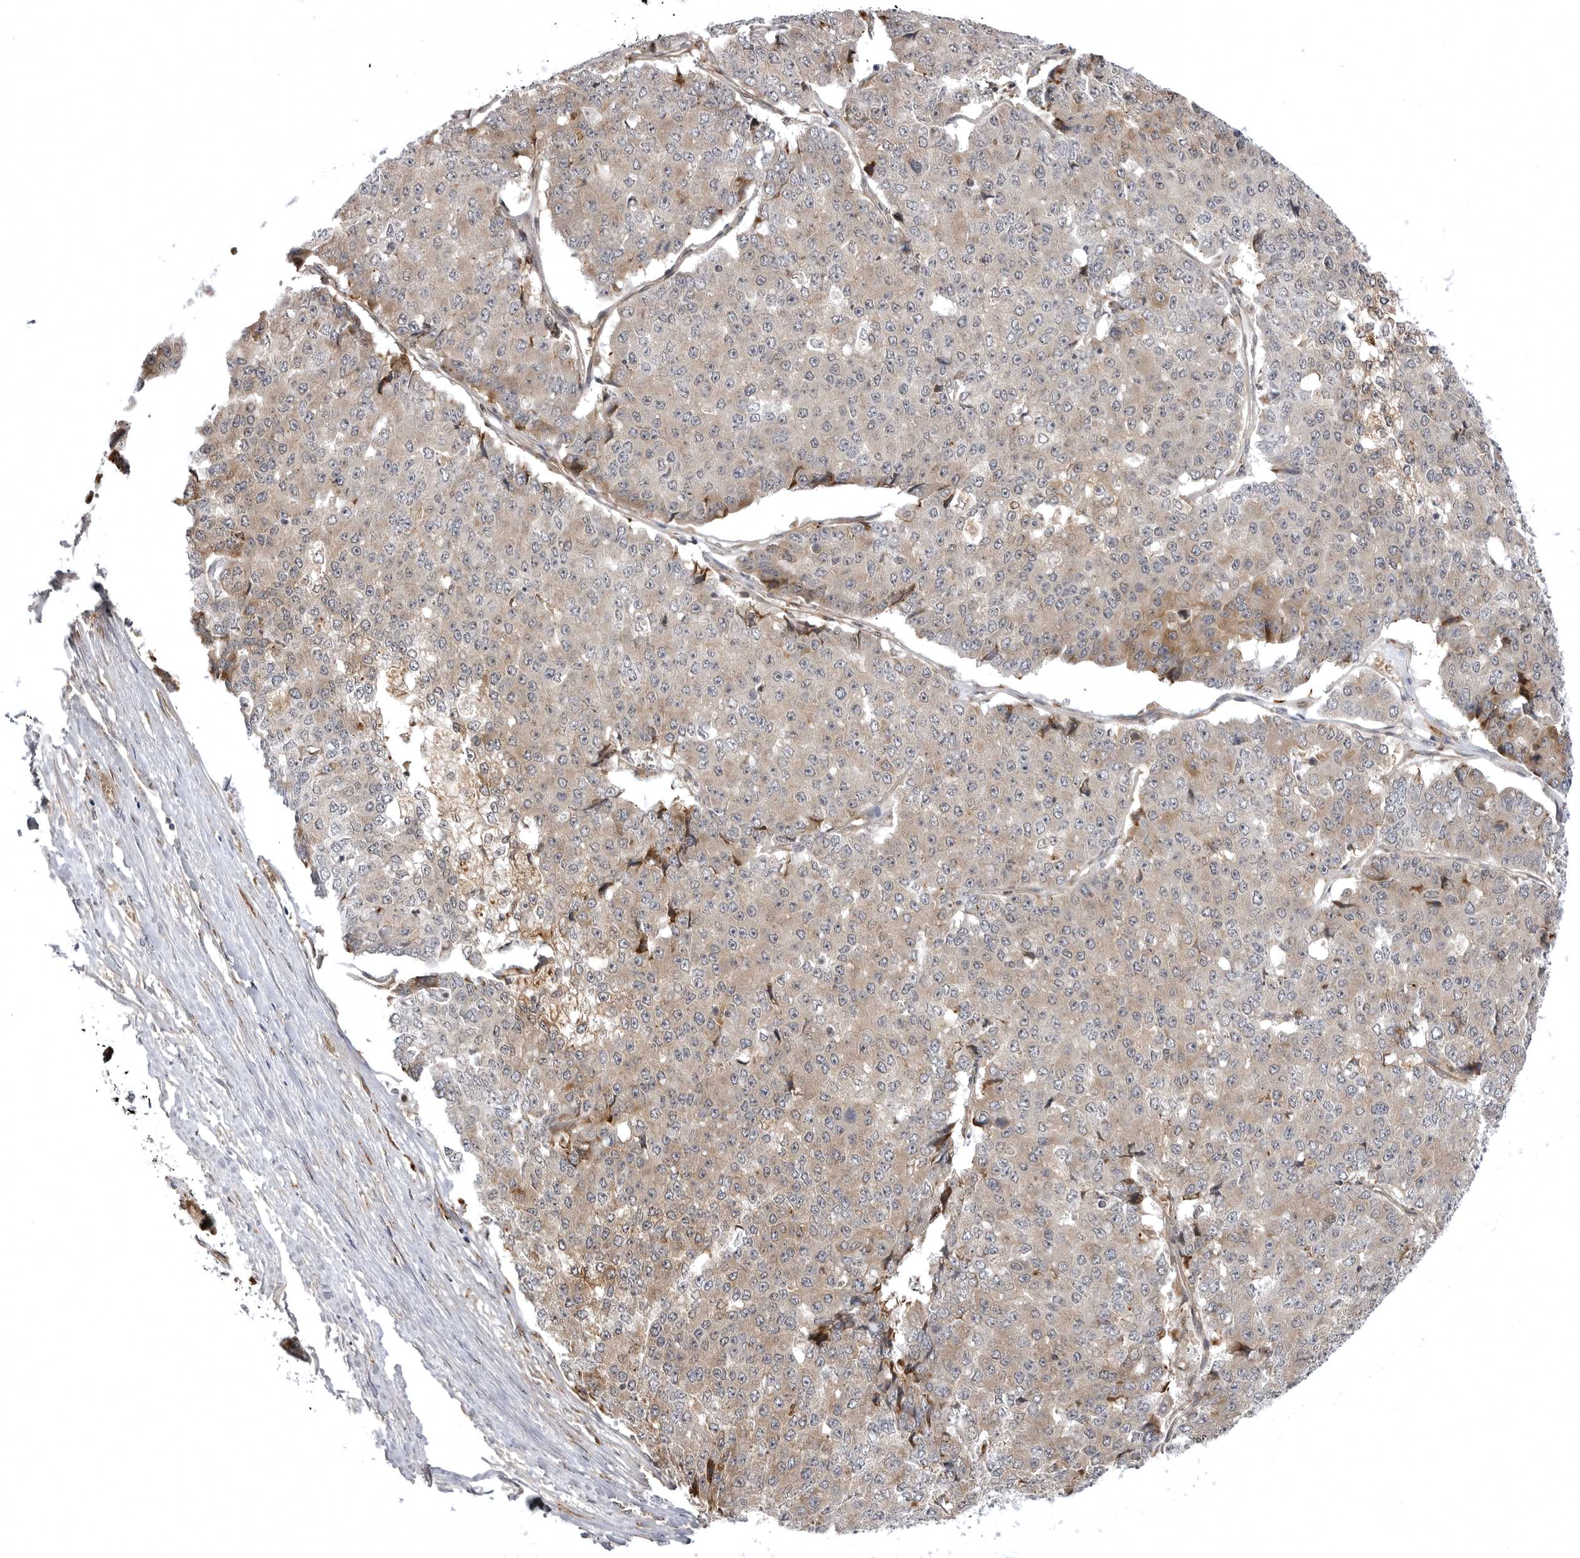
{"staining": {"intensity": "moderate", "quantity": "<25%", "location": "cytoplasmic/membranous"}, "tissue": "pancreatic cancer", "cell_type": "Tumor cells", "image_type": "cancer", "snomed": [{"axis": "morphology", "description": "Adenocarcinoma, NOS"}, {"axis": "topography", "description": "Pancreas"}], "caption": "Human pancreatic adenocarcinoma stained with a protein marker shows moderate staining in tumor cells.", "gene": "ARL5A", "patient": {"sex": "male", "age": 50}}